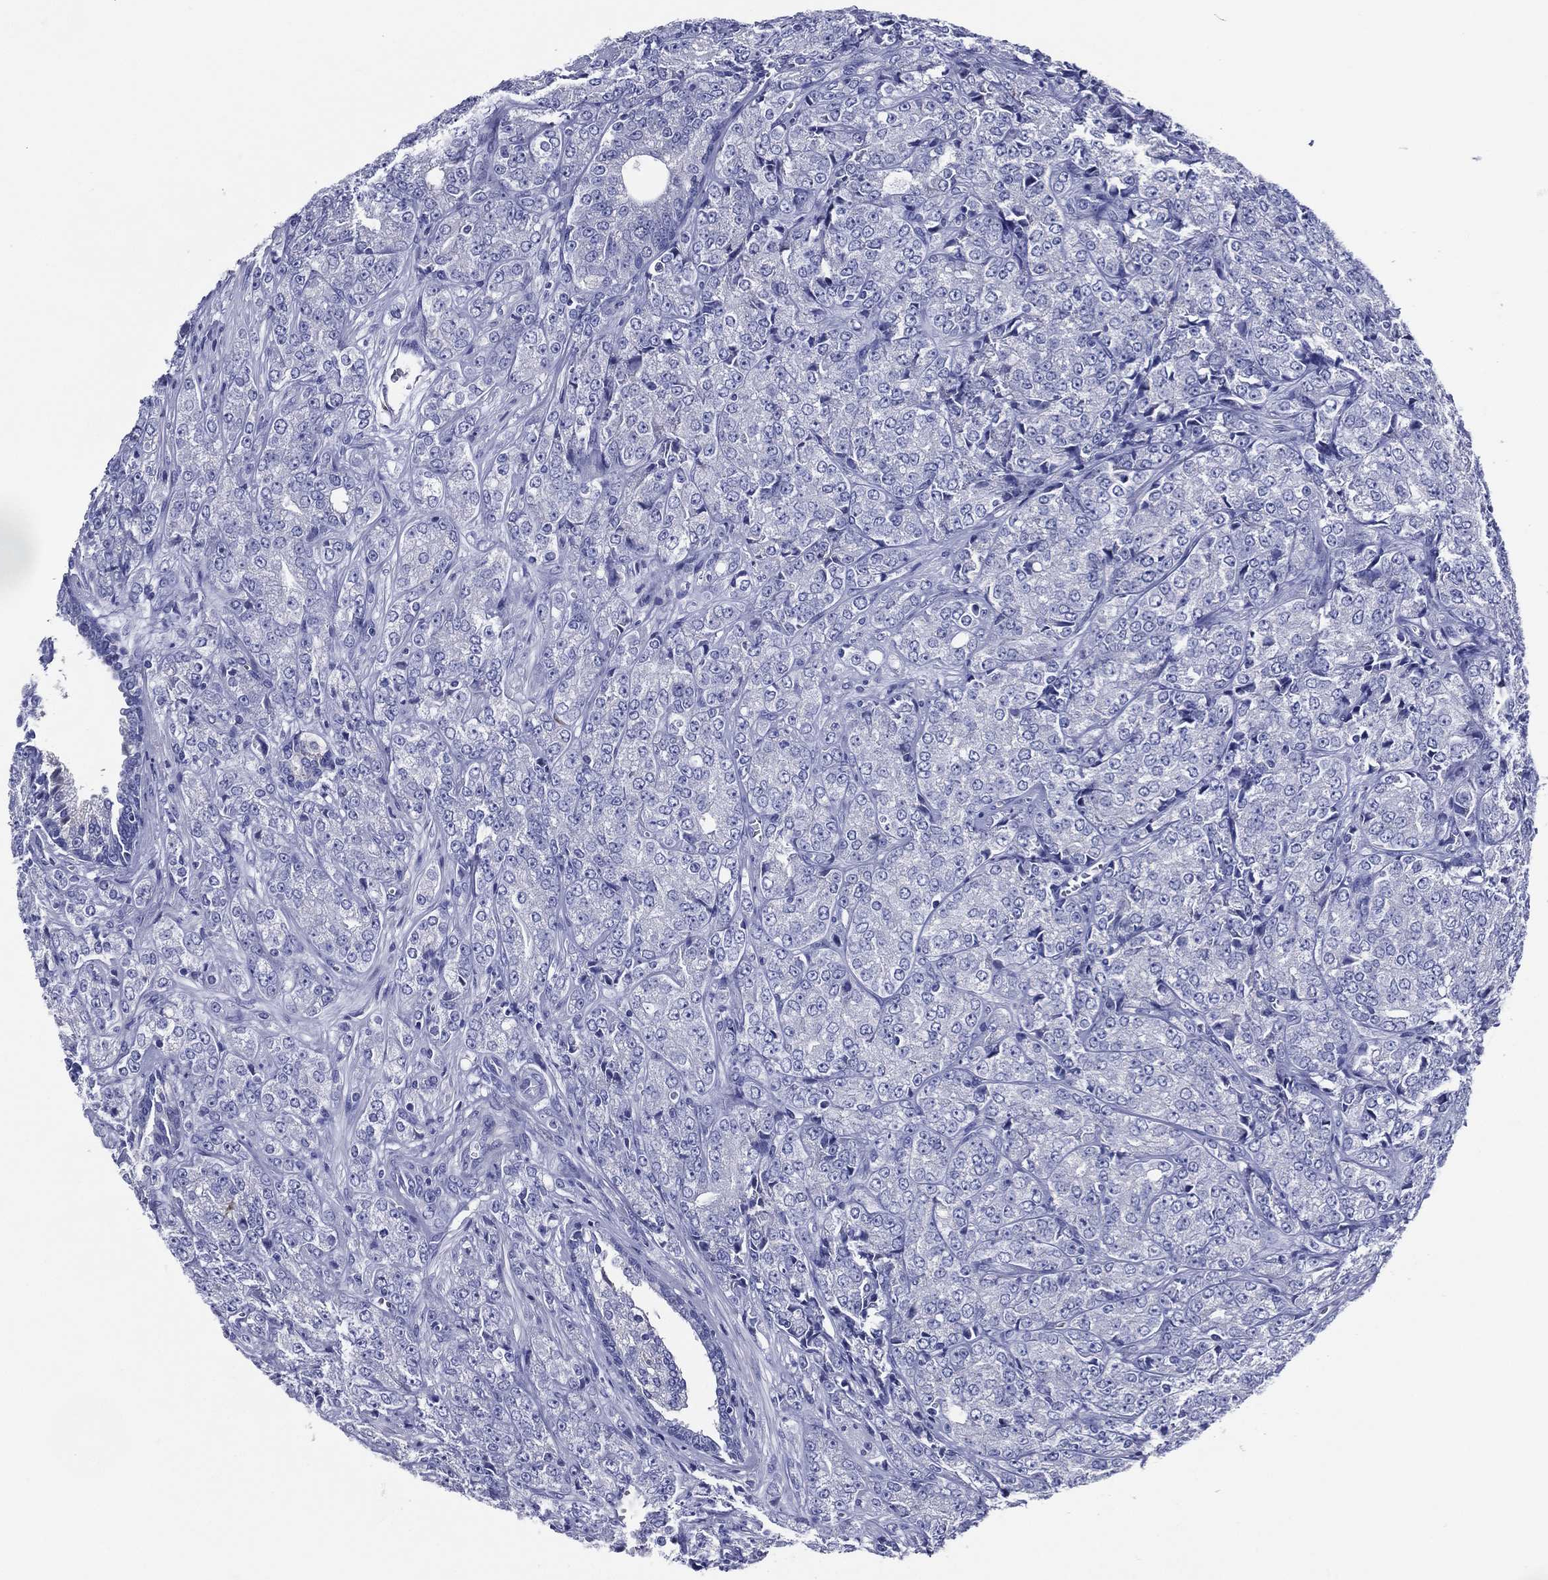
{"staining": {"intensity": "negative", "quantity": "none", "location": "none"}, "tissue": "prostate cancer", "cell_type": "Tumor cells", "image_type": "cancer", "snomed": [{"axis": "morphology", "description": "Adenocarcinoma, NOS"}, {"axis": "topography", "description": "Prostate and seminal vesicle, NOS"}, {"axis": "topography", "description": "Prostate"}], "caption": "This is a image of immunohistochemistry (IHC) staining of prostate cancer, which shows no positivity in tumor cells. Brightfield microscopy of IHC stained with DAB (brown) and hematoxylin (blue), captured at high magnification.", "gene": "ACE2", "patient": {"sex": "male", "age": 68}}